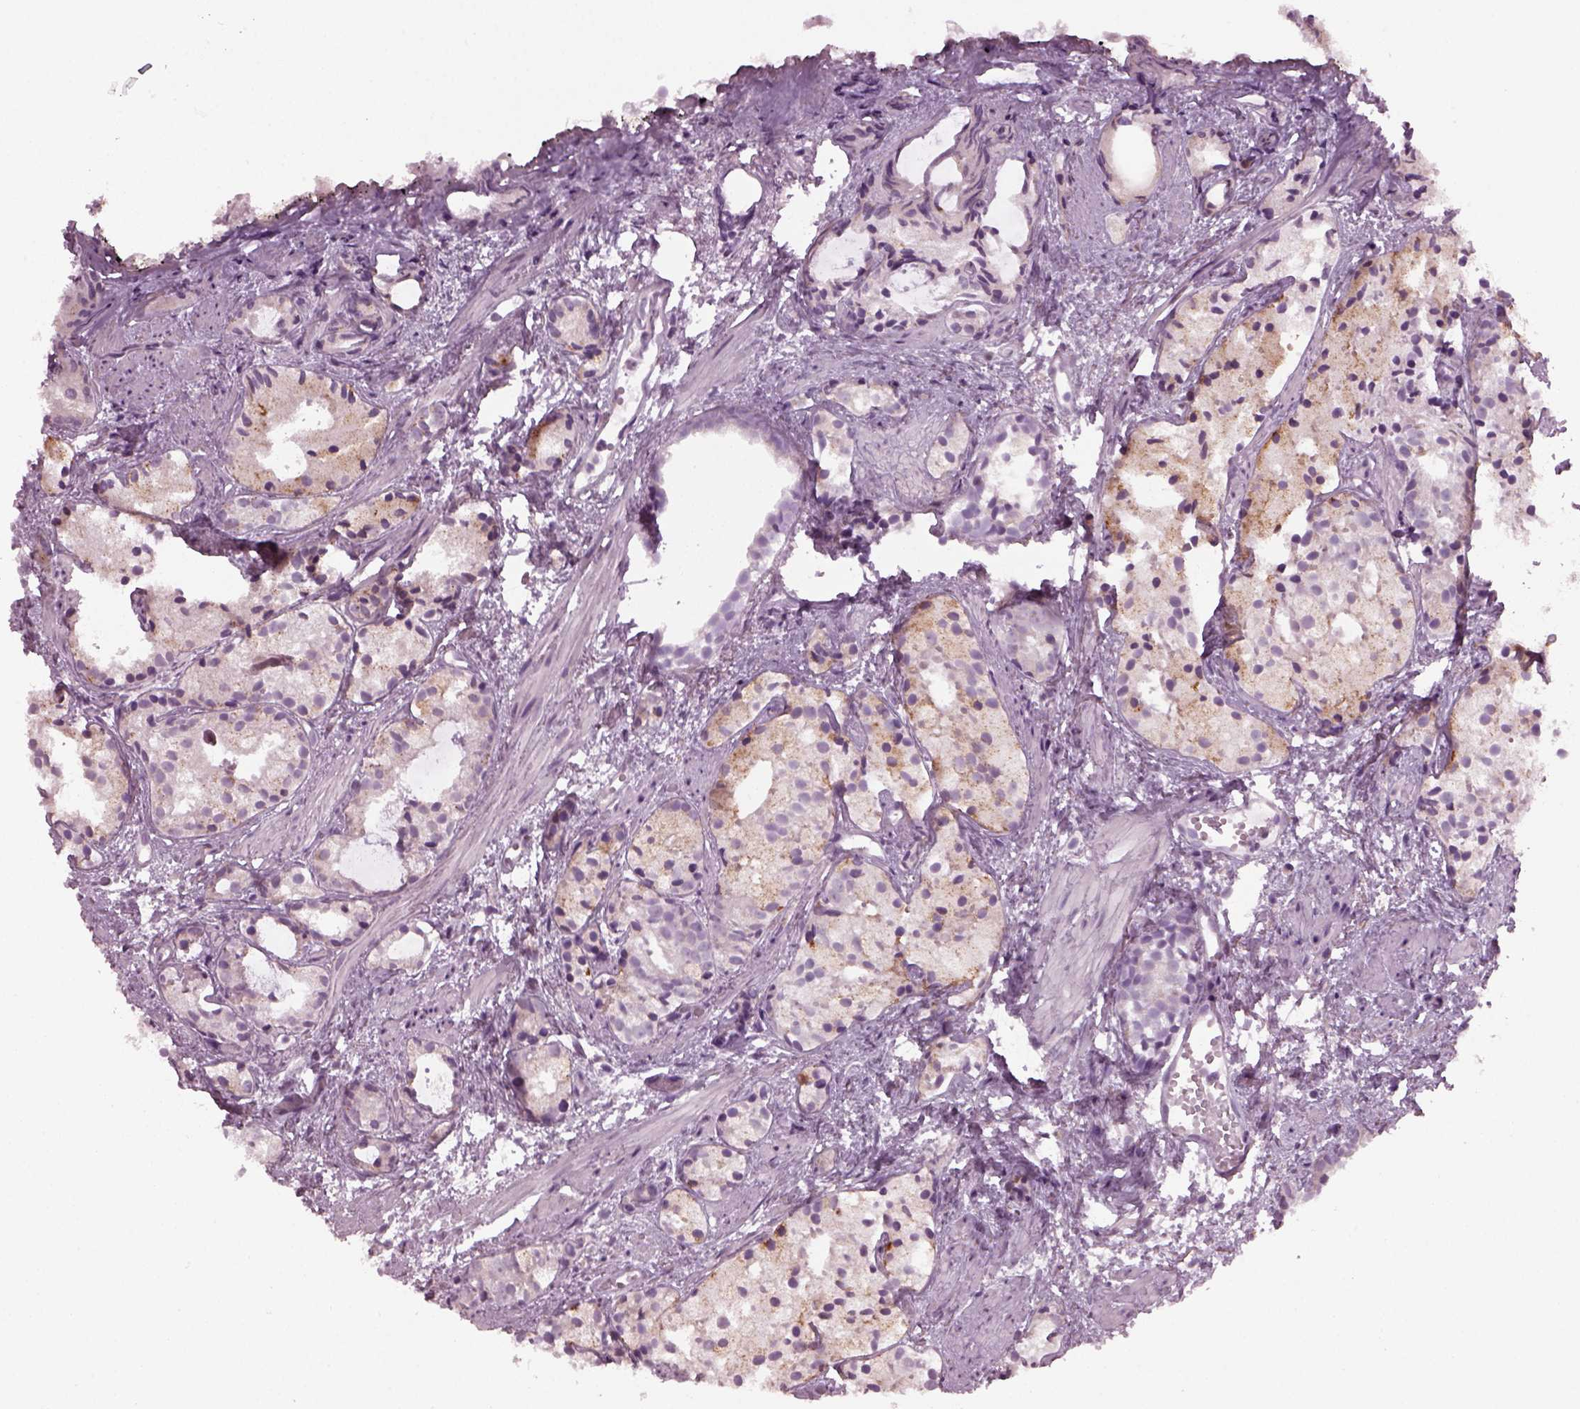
{"staining": {"intensity": "weak", "quantity": ">75%", "location": "cytoplasmic/membranous"}, "tissue": "prostate cancer", "cell_type": "Tumor cells", "image_type": "cancer", "snomed": [{"axis": "morphology", "description": "Adenocarcinoma, High grade"}, {"axis": "topography", "description": "Prostate"}], "caption": "Protein expression analysis of prostate cancer (adenocarcinoma (high-grade)) reveals weak cytoplasmic/membranous positivity in approximately >75% of tumor cells.", "gene": "TMEM231", "patient": {"sex": "male", "age": 85}}